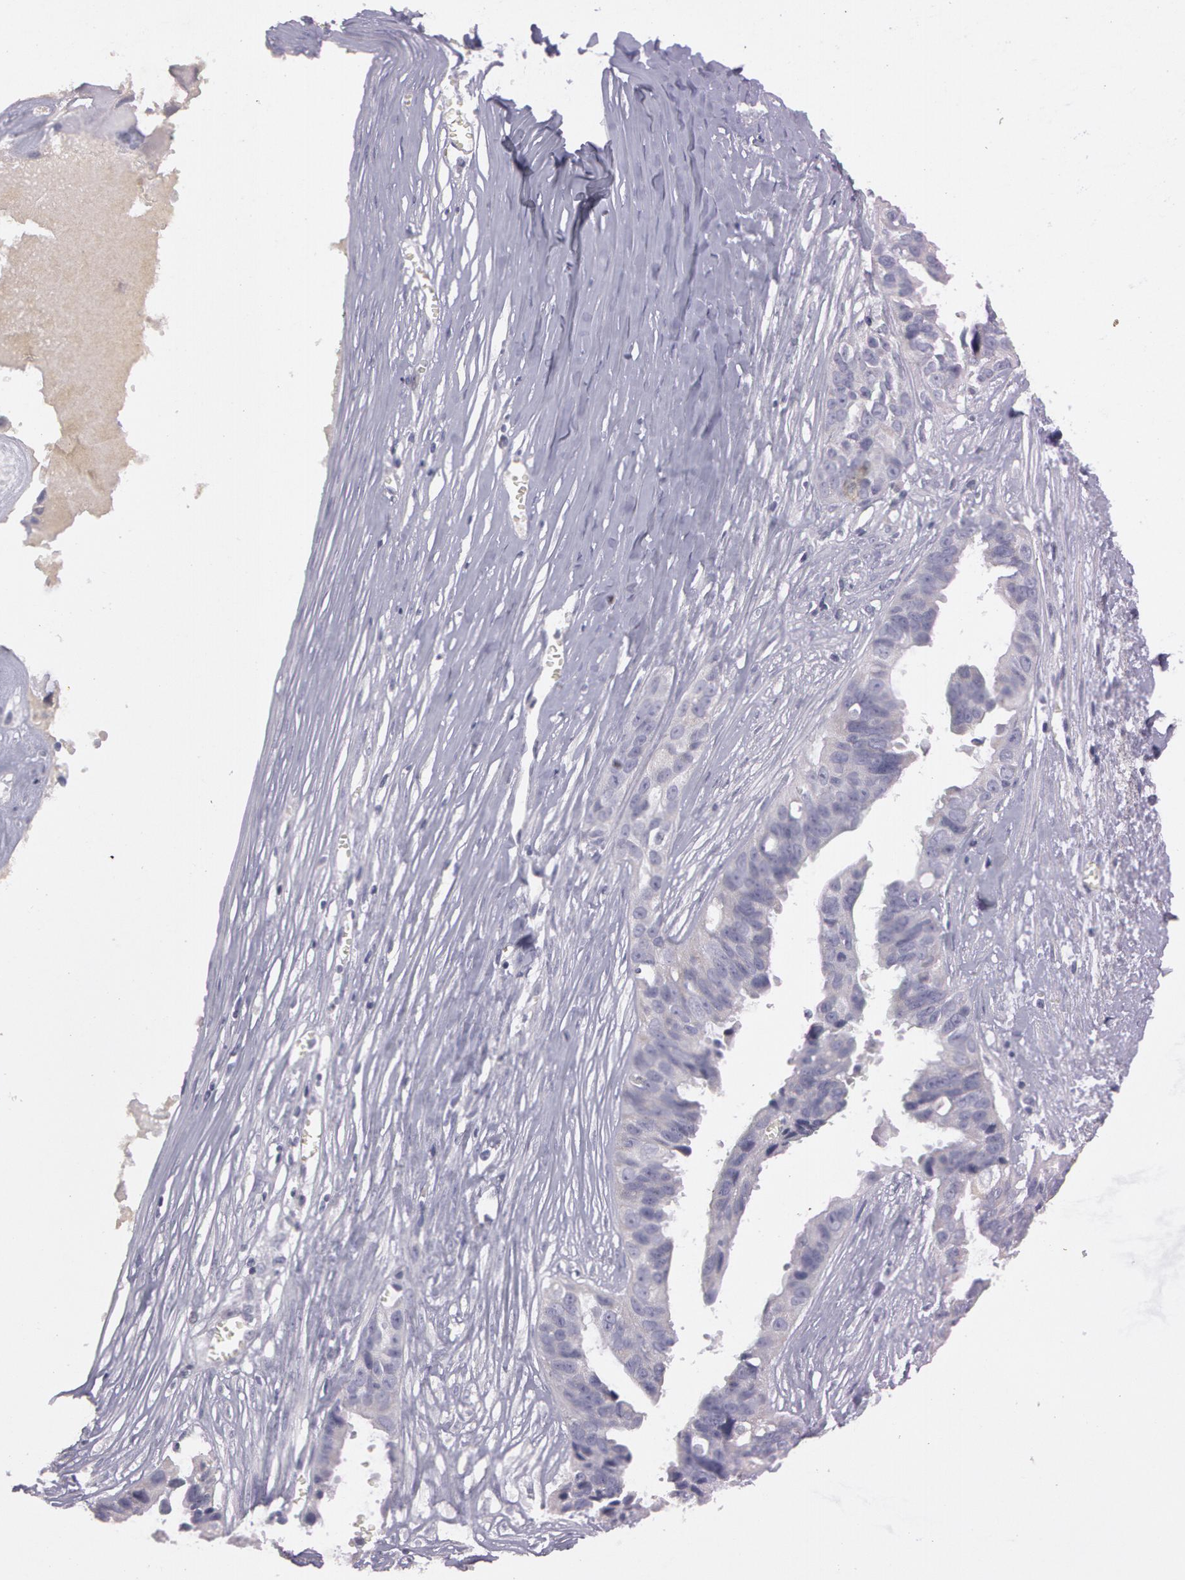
{"staining": {"intensity": "negative", "quantity": "none", "location": "none"}, "tissue": "ovarian cancer", "cell_type": "Tumor cells", "image_type": "cancer", "snomed": [{"axis": "morphology", "description": "Carcinoma, endometroid"}, {"axis": "topography", "description": "Ovary"}], "caption": "This is an immunohistochemistry (IHC) photomicrograph of ovarian cancer. There is no positivity in tumor cells.", "gene": "MXRA5", "patient": {"sex": "female", "age": 85}}